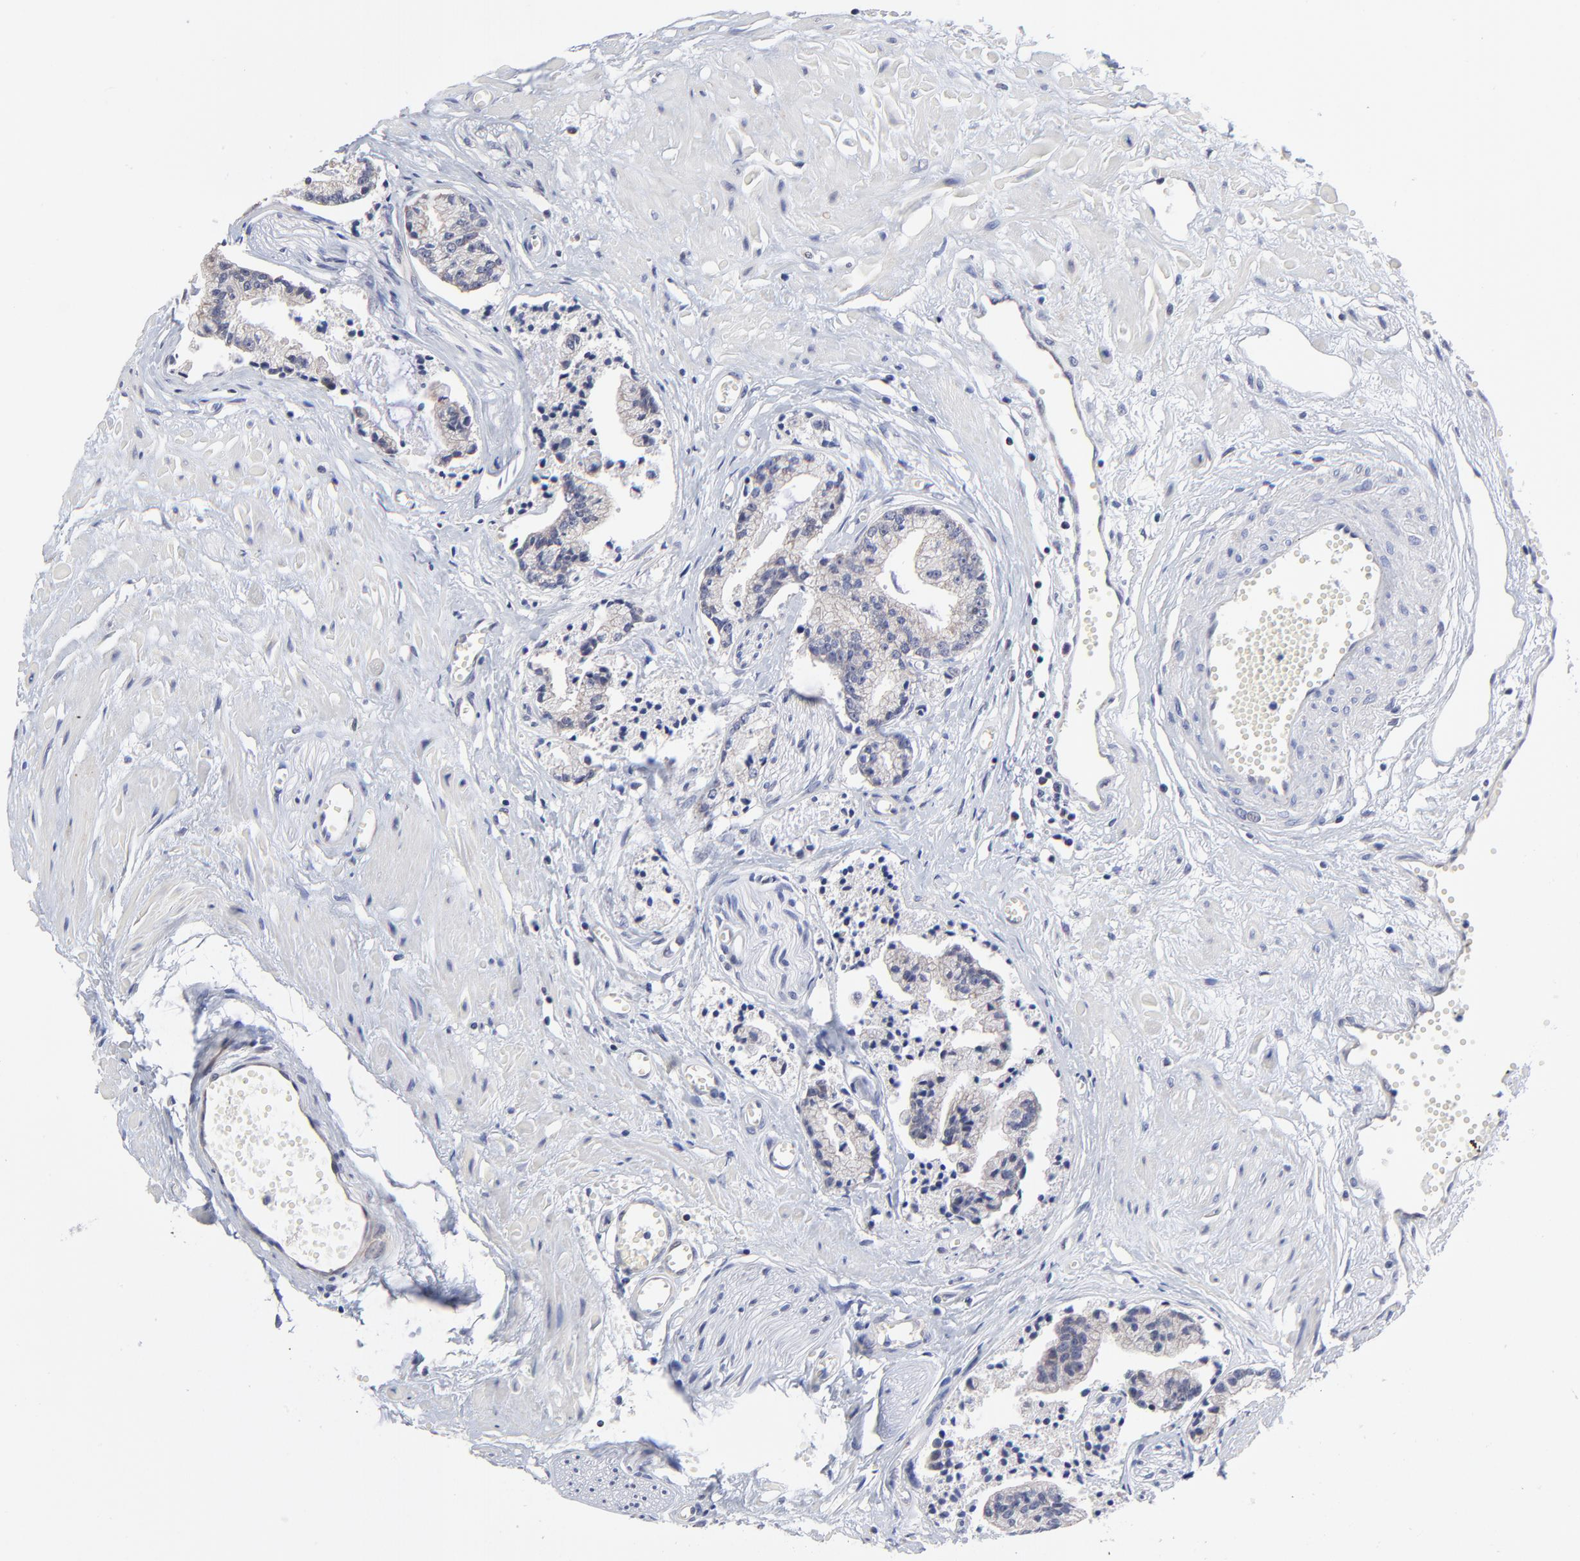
{"staining": {"intensity": "negative", "quantity": "none", "location": "none"}, "tissue": "prostate cancer", "cell_type": "Tumor cells", "image_type": "cancer", "snomed": [{"axis": "morphology", "description": "Adenocarcinoma, High grade"}, {"axis": "topography", "description": "Prostate"}], "caption": "Immunohistochemistry histopathology image of prostate cancer (adenocarcinoma (high-grade)) stained for a protein (brown), which demonstrates no staining in tumor cells. The staining is performed using DAB brown chromogen with nuclei counter-stained in using hematoxylin.", "gene": "FBXO8", "patient": {"sex": "male", "age": 56}}